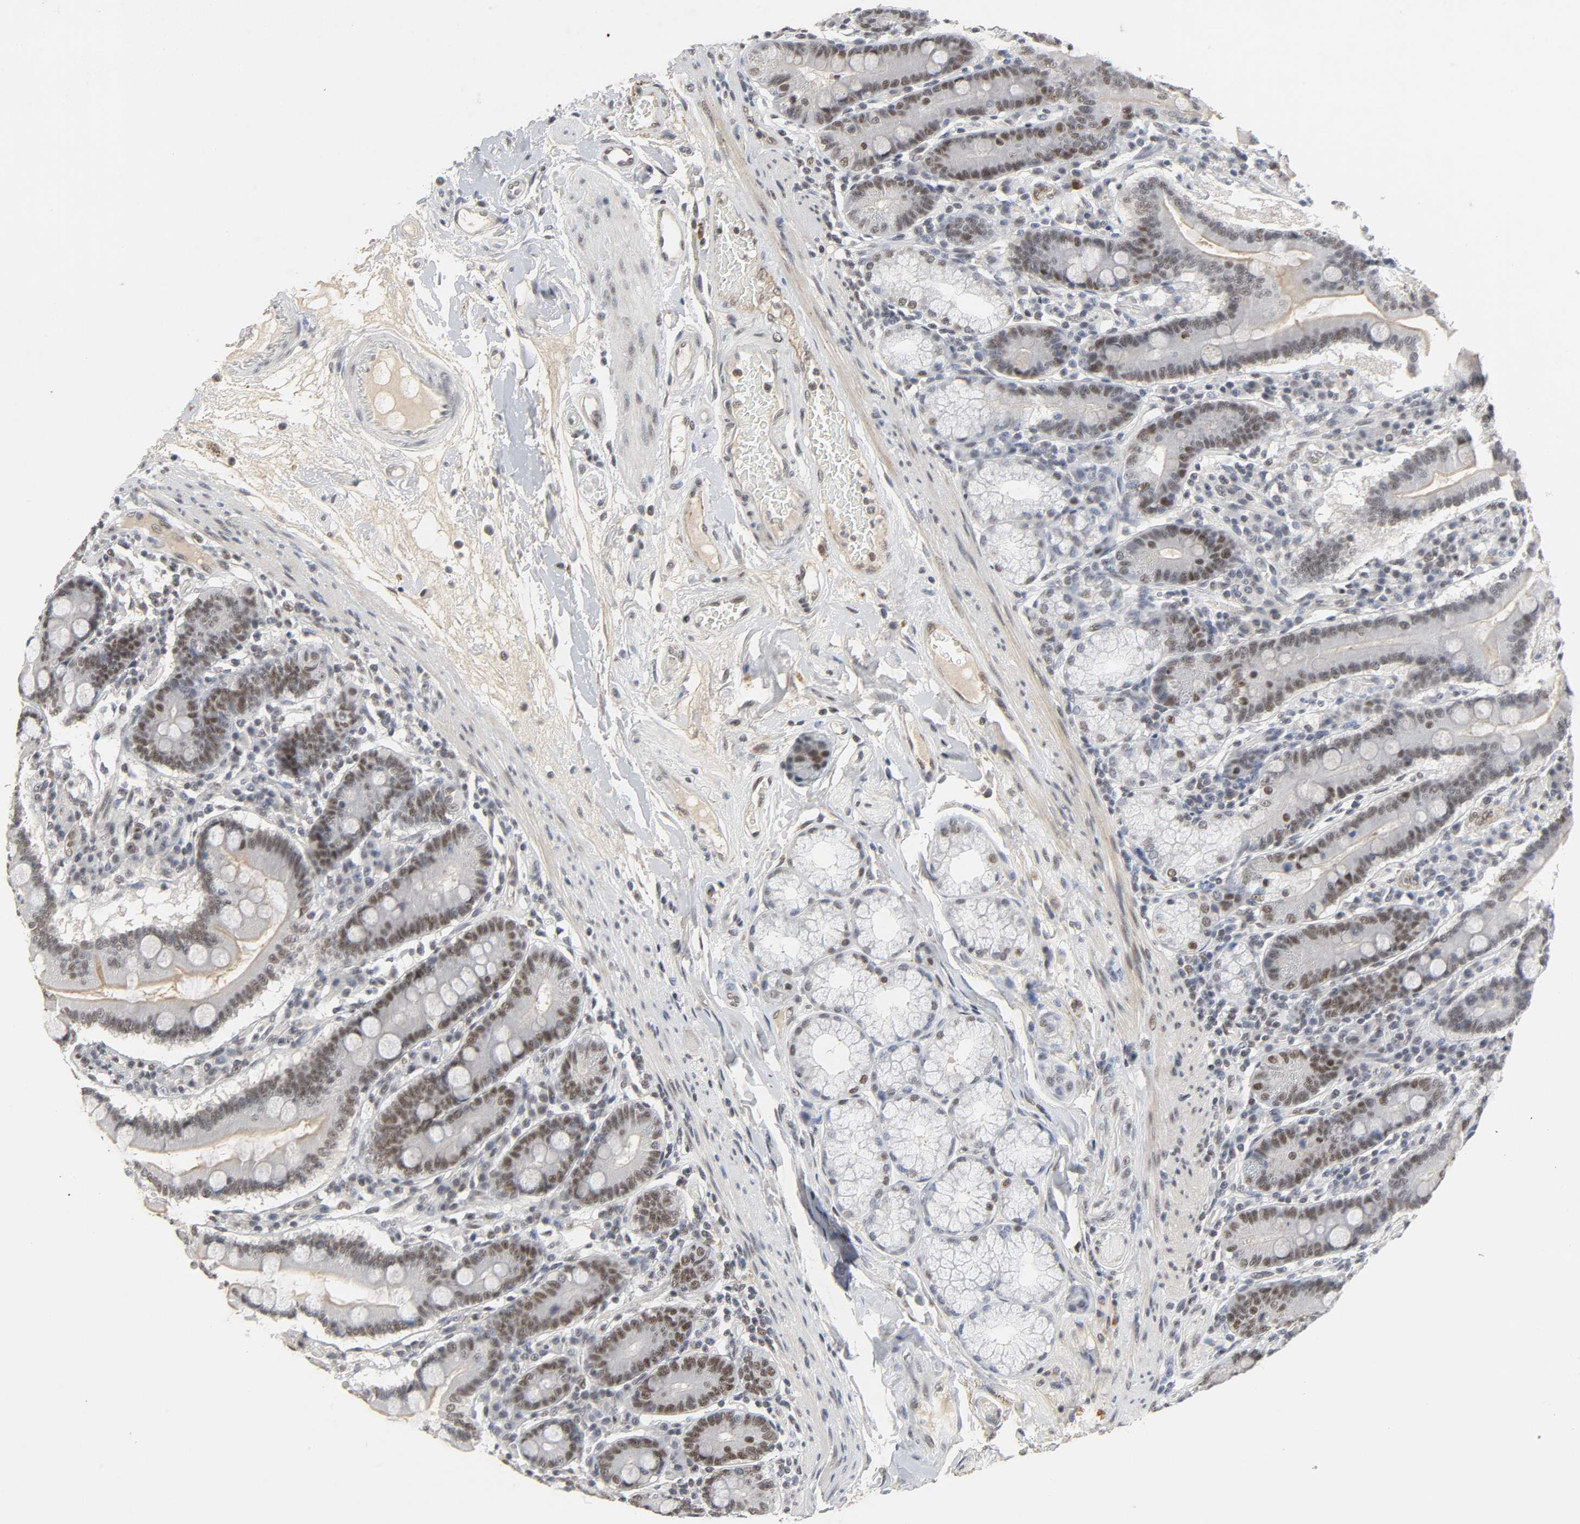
{"staining": {"intensity": "strong", "quantity": ">75%", "location": "nuclear"}, "tissue": "duodenum", "cell_type": "Glandular cells", "image_type": "normal", "snomed": [{"axis": "morphology", "description": "Normal tissue, NOS"}, {"axis": "topography", "description": "Duodenum"}], "caption": "Immunohistochemistry histopathology image of normal duodenum: human duodenum stained using IHC demonstrates high levels of strong protein expression localized specifically in the nuclear of glandular cells, appearing as a nuclear brown color.", "gene": "NCOA6", "patient": {"sex": "female", "age": 64}}